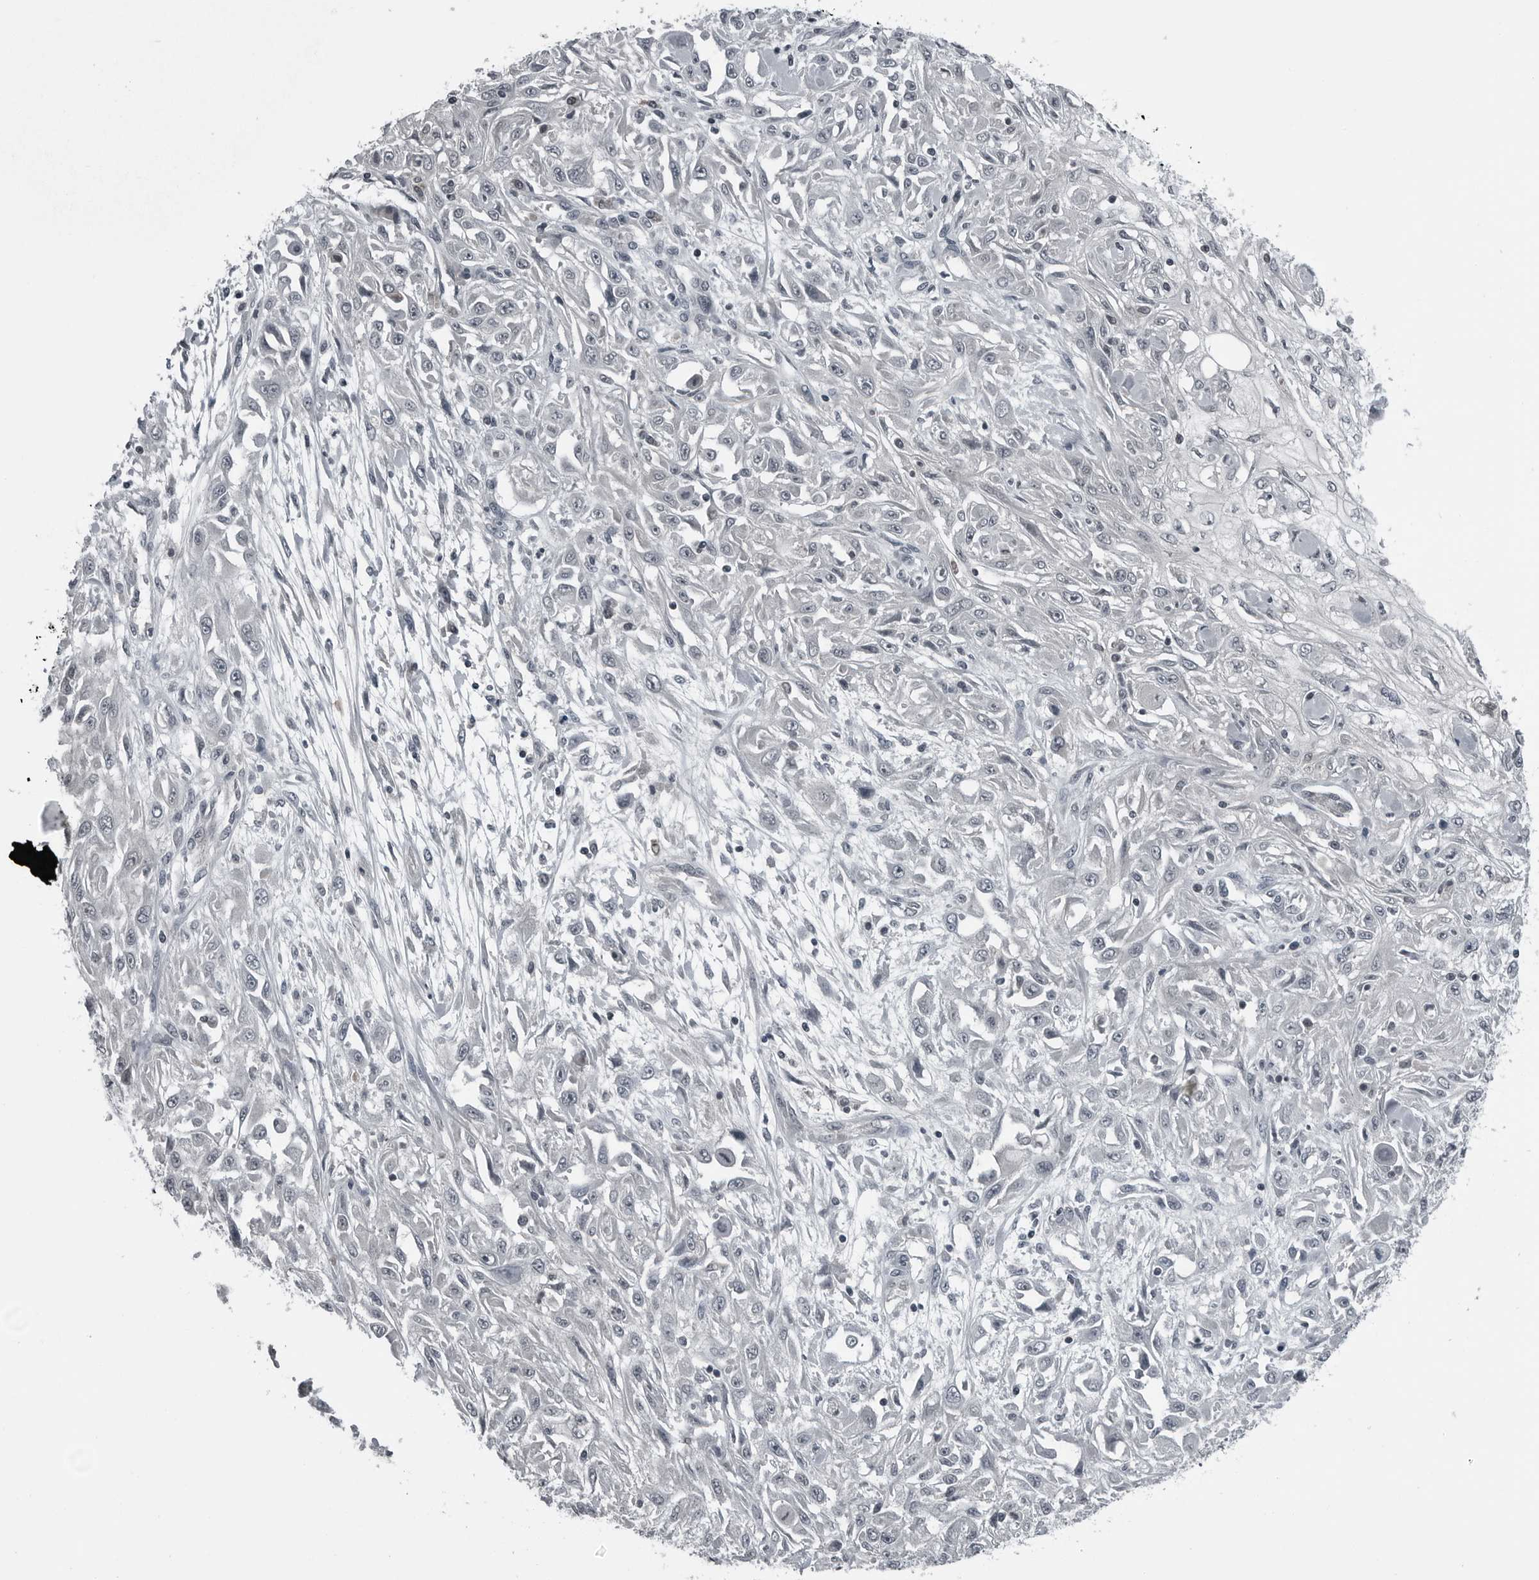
{"staining": {"intensity": "negative", "quantity": "none", "location": "none"}, "tissue": "skin cancer", "cell_type": "Tumor cells", "image_type": "cancer", "snomed": [{"axis": "morphology", "description": "Squamous cell carcinoma, NOS"}, {"axis": "morphology", "description": "Squamous cell carcinoma, metastatic, NOS"}, {"axis": "topography", "description": "Skin"}, {"axis": "topography", "description": "Lymph node"}], "caption": "Tumor cells show no significant positivity in skin cancer (squamous cell carcinoma). The staining was performed using DAB (3,3'-diaminobenzidine) to visualize the protein expression in brown, while the nuclei were stained in blue with hematoxylin (Magnification: 20x).", "gene": "GAK", "patient": {"sex": "male", "age": 75}}